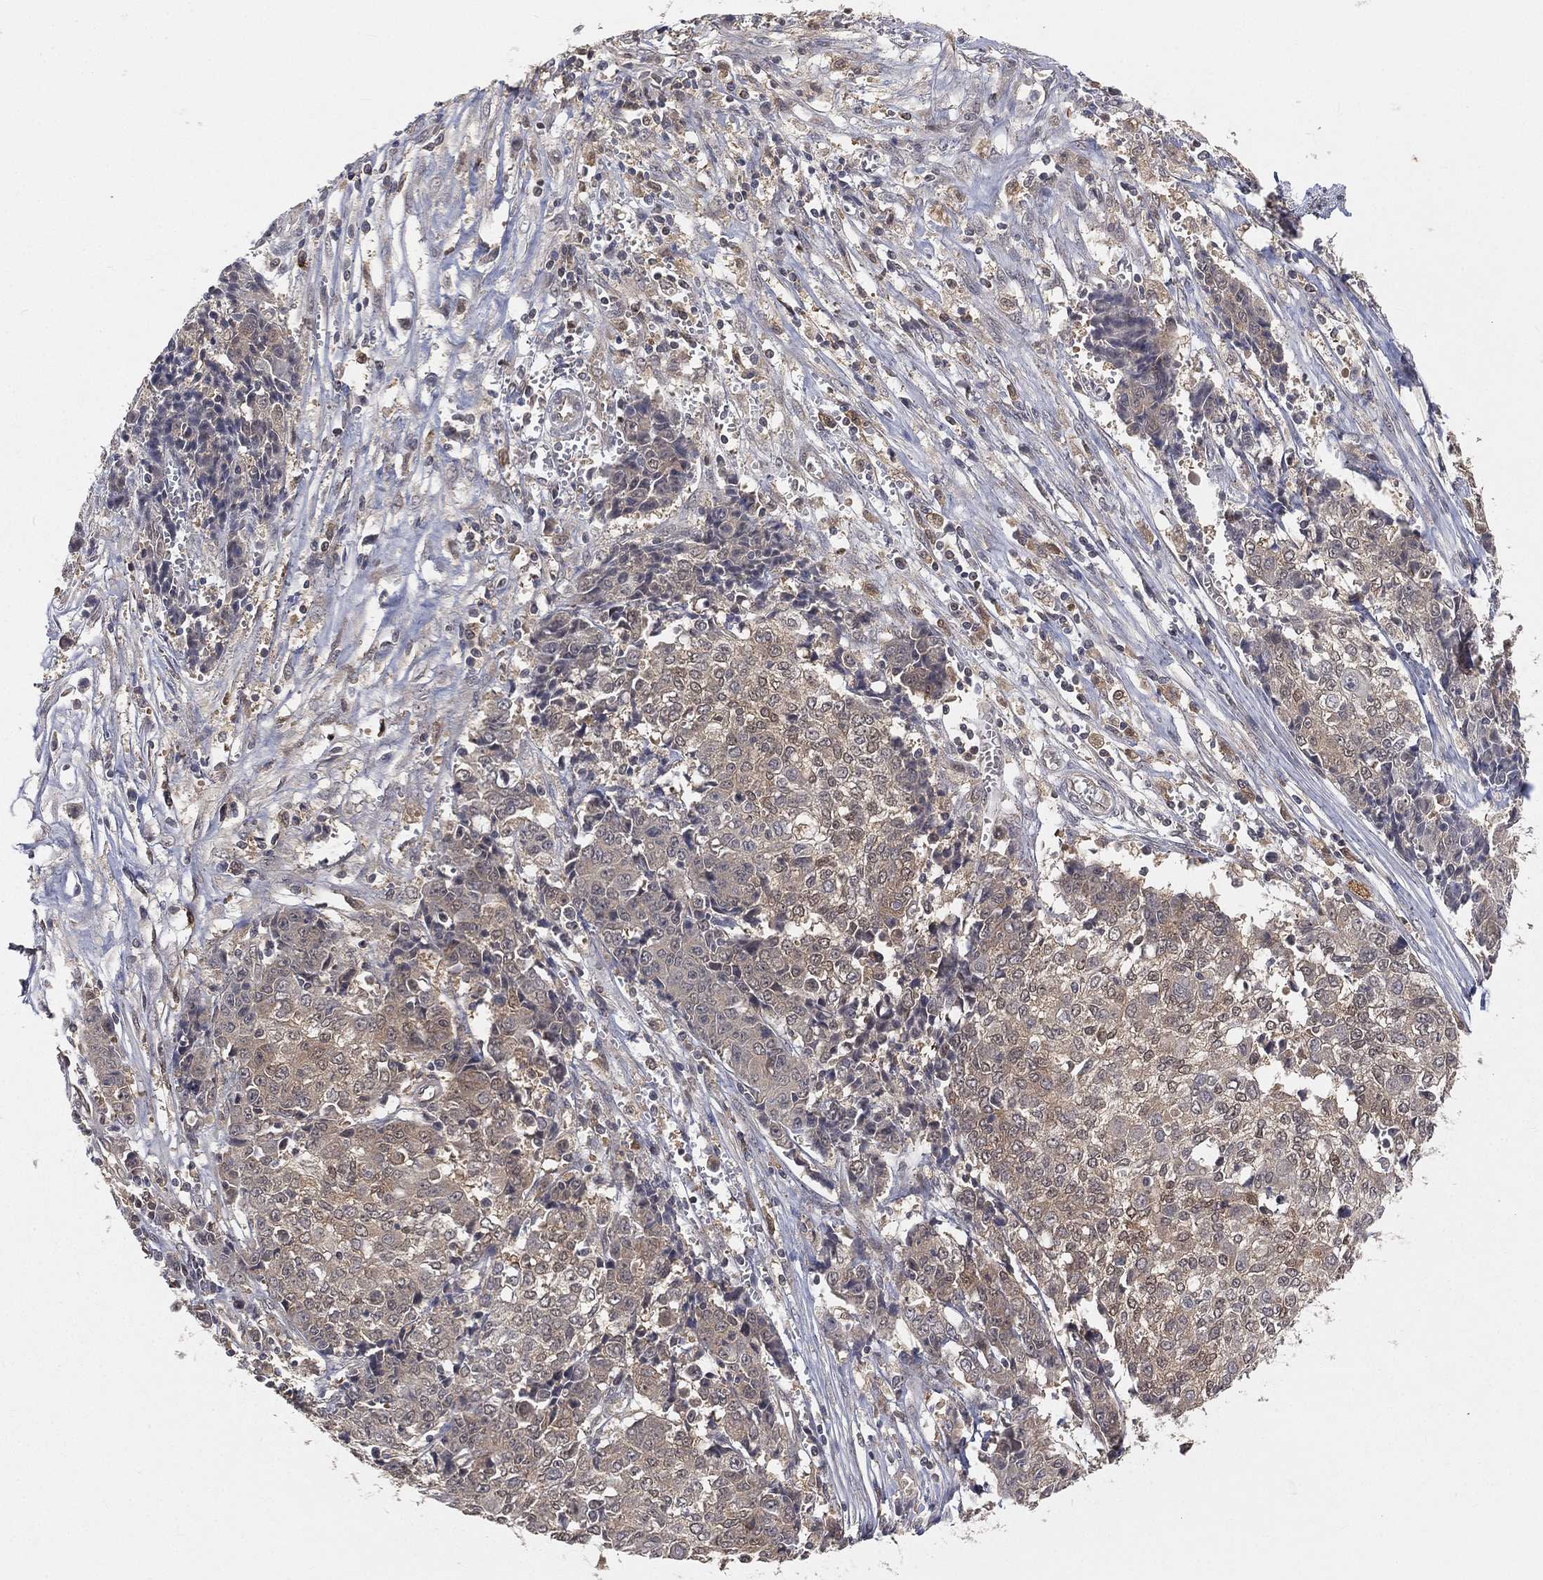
{"staining": {"intensity": "negative", "quantity": "none", "location": "none"}, "tissue": "ovarian cancer", "cell_type": "Tumor cells", "image_type": "cancer", "snomed": [{"axis": "morphology", "description": "Carcinoma, endometroid"}, {"axis": "topography", "description": "Ovary"}], "caption": "Immunohistochemistry image of human ovarian cancer stained for a protein (brown), which shows no positivity in tumor cells.", "gene": "MAPK1", "patient": {"sex": "female", "age": 42}}